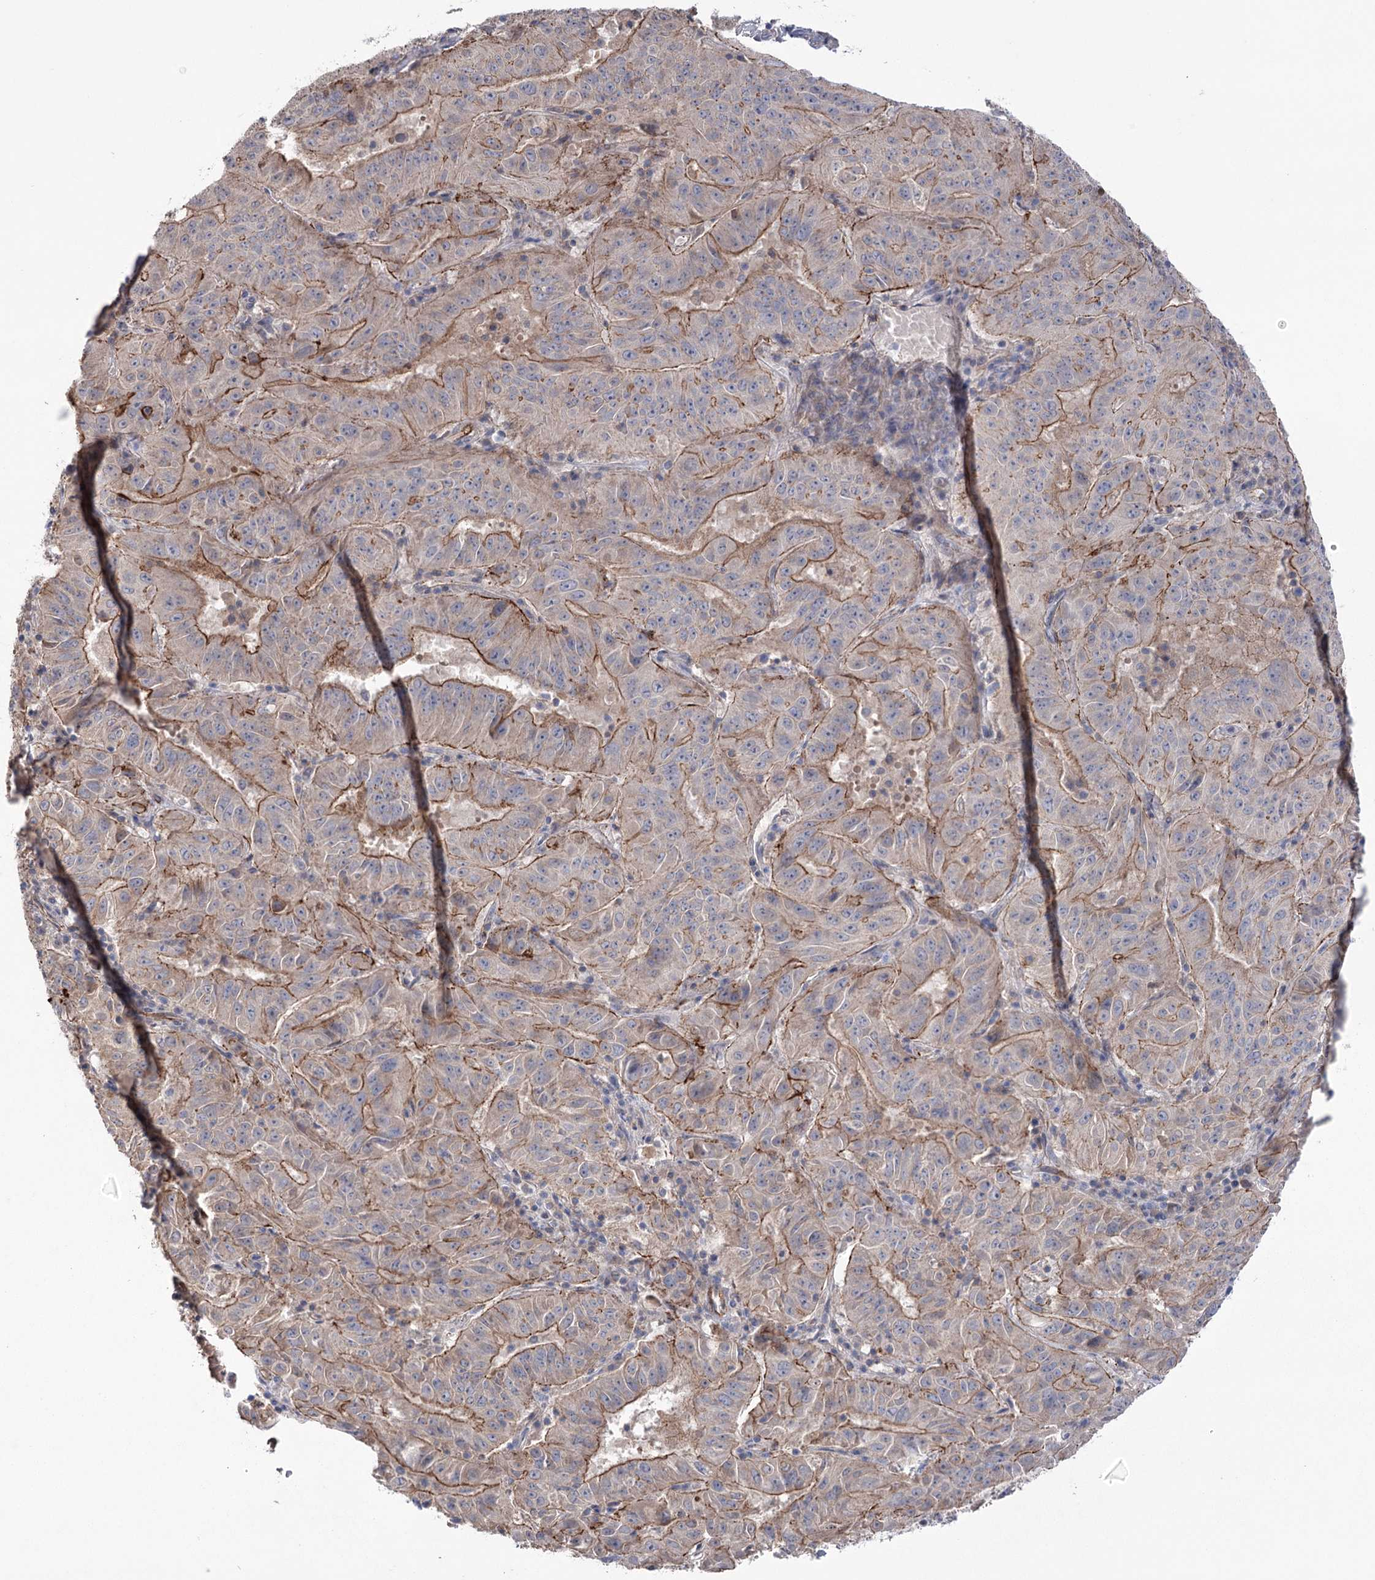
{"staining": {"intensity": "moderate", "quantity": "25%-75%", "location": "cytoplasmic/membranous"}, "tissue": "pancreatic cancer", "cell_type": "Tumor cells", "image_type": "cancer", "snomed": [{"axis": "morphology", "description": "Adenocarcinoma, NOS"}, {"axis": "topography", "description": "Pancreas"}], "caption": "Brown immunohistochemical staining in adenocarcinoma (pancreatic) demonstrates moderate cytoplasmic/membranous positivity in approximately 25%-75% of tumor cells.", "gene": "TRIM71", "patient": {"sex": "male", "age": 63}}